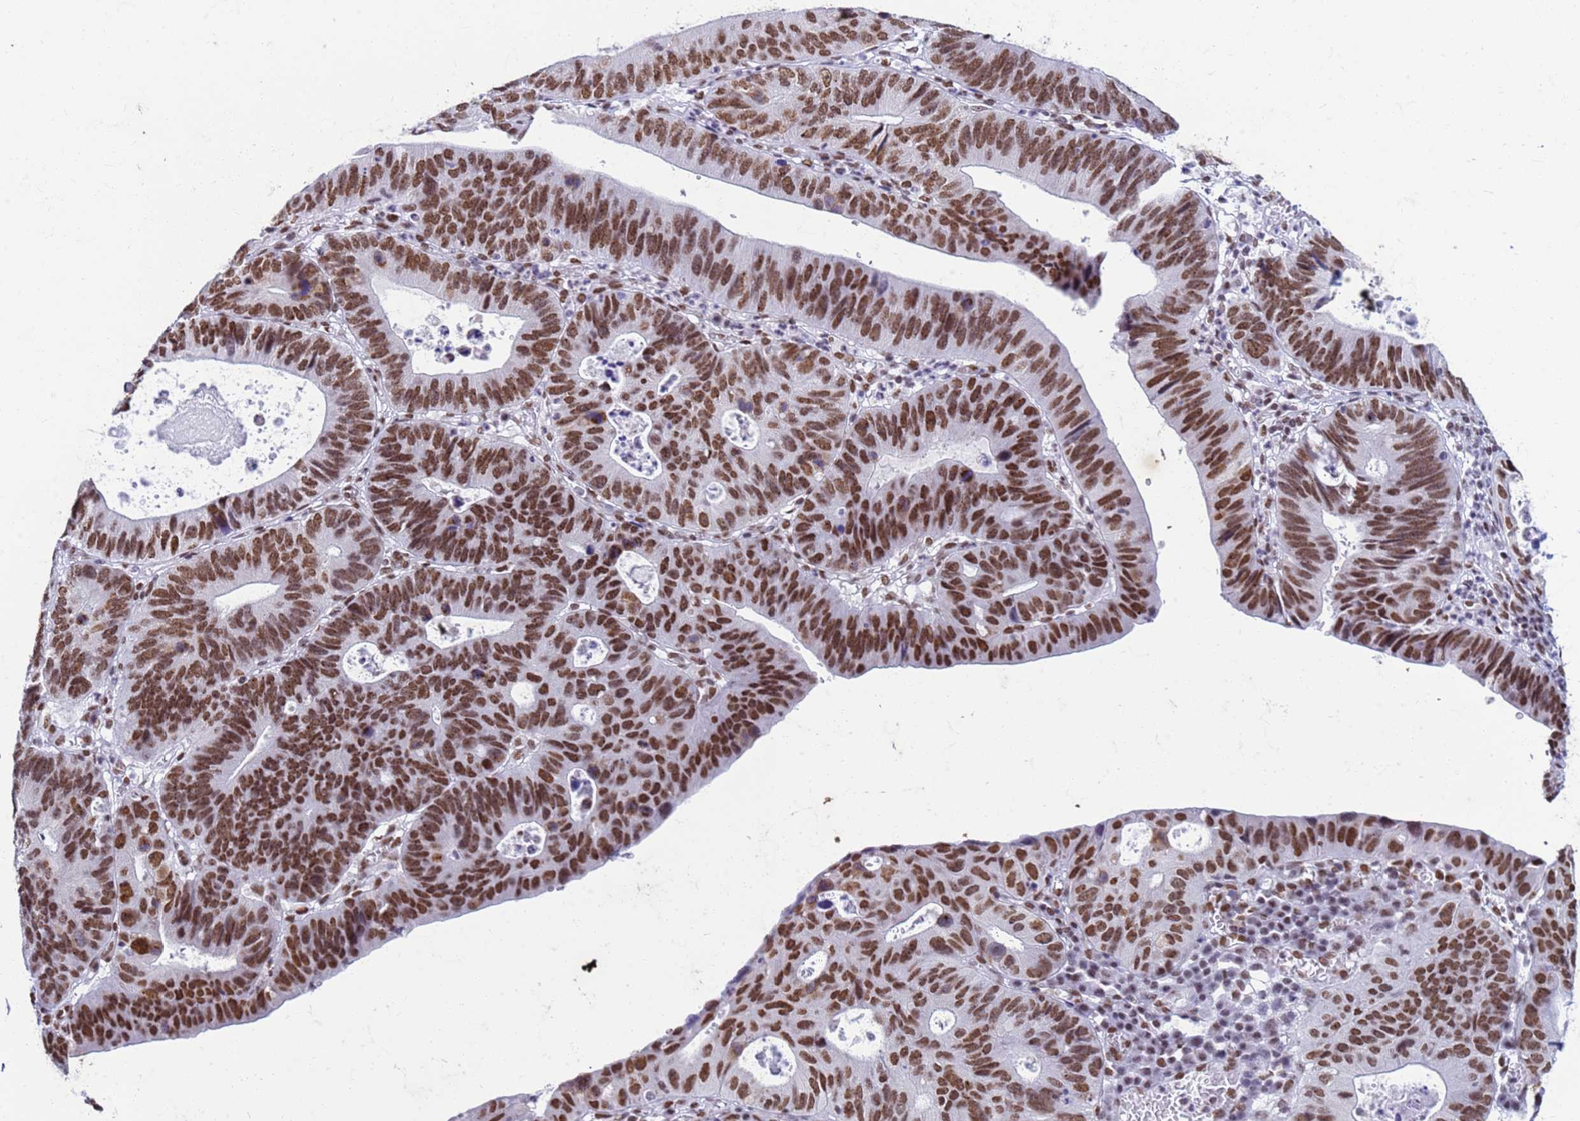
{"staining": {"intensity": "strong", "quantity": ">75%", "location": "nuclear"}, "tissue": "stomach cancer", "cell_type": "Tumor cells", "image_type": "cancer", "snomed": [{"axis": "morphology", "description": "Adenocarcinoma, NOS"}, {"axis": "topography", "description": "Stomach"}], "caption": "Immunohistochemical staining of stomach cancer (adenocarcinoma) reveals strong nuclear protein staining in about >75% of tumor cells.", "gene": "FAM170B", "patient": {"sex": "male", "age": 59}}